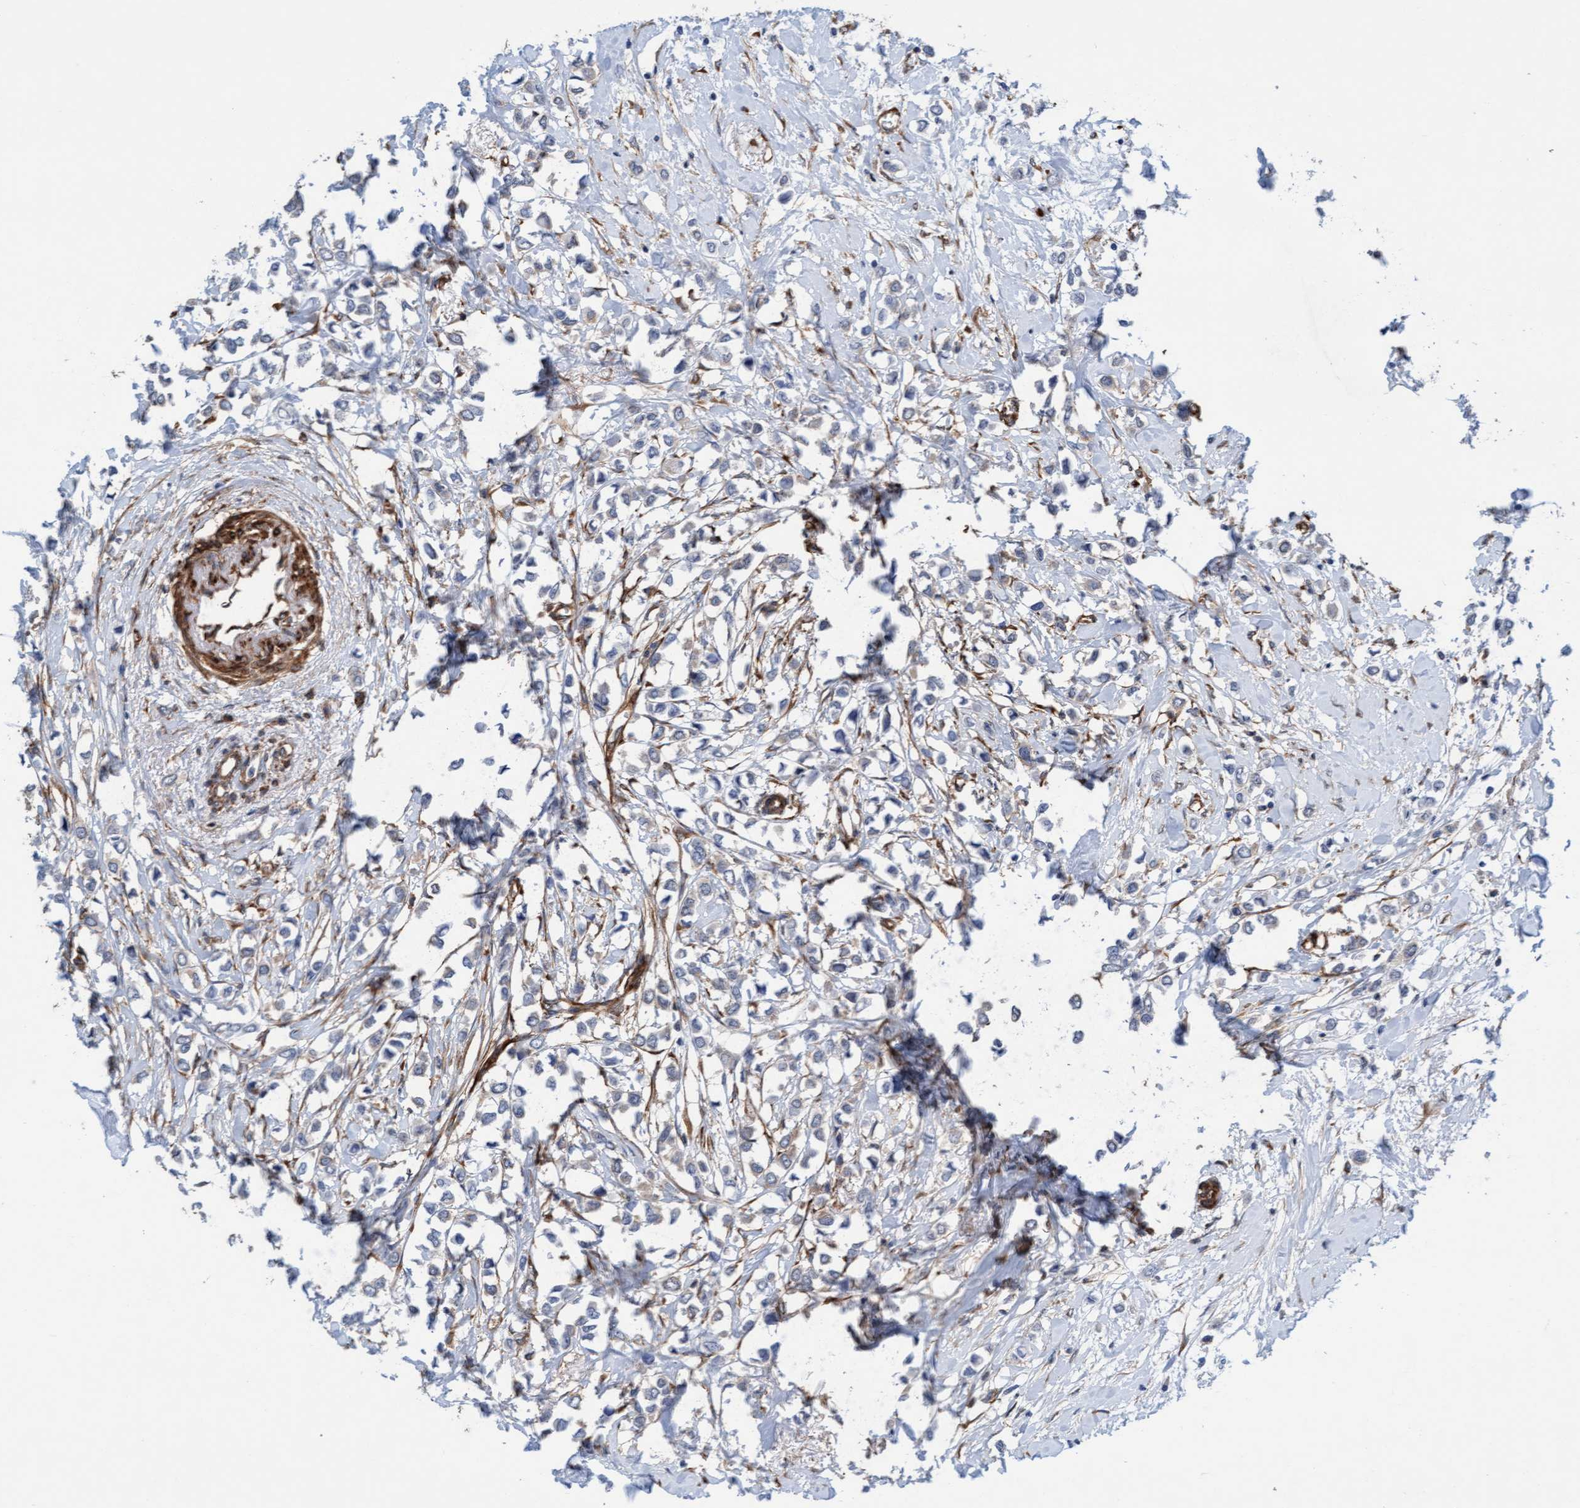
{"staining": {"intensity": "negative", "quantity": "none", "location": "none"}, "tissue": "breast cancer", "cell_type": "Tumor cells", "image_type": "cancer", "snomed": [{"axis": "morphology", "description": "Lobular carcinoma"}, {"axis": "topography", "description": "Breast"}], "caption": "DAB (3,3'-diaminobenzidine) immunohistochemical staining of human breast cancer (lobular carcinoma) reveals no significant expression in tumor cells. Brightfield microscopy of immunohistochemistry (IHC) stained with DAB (brown) and hematoxylin (blue), captured at high magnification.", "gene": "FMNL3", "patient": {"sex": "female", "age": 51}}